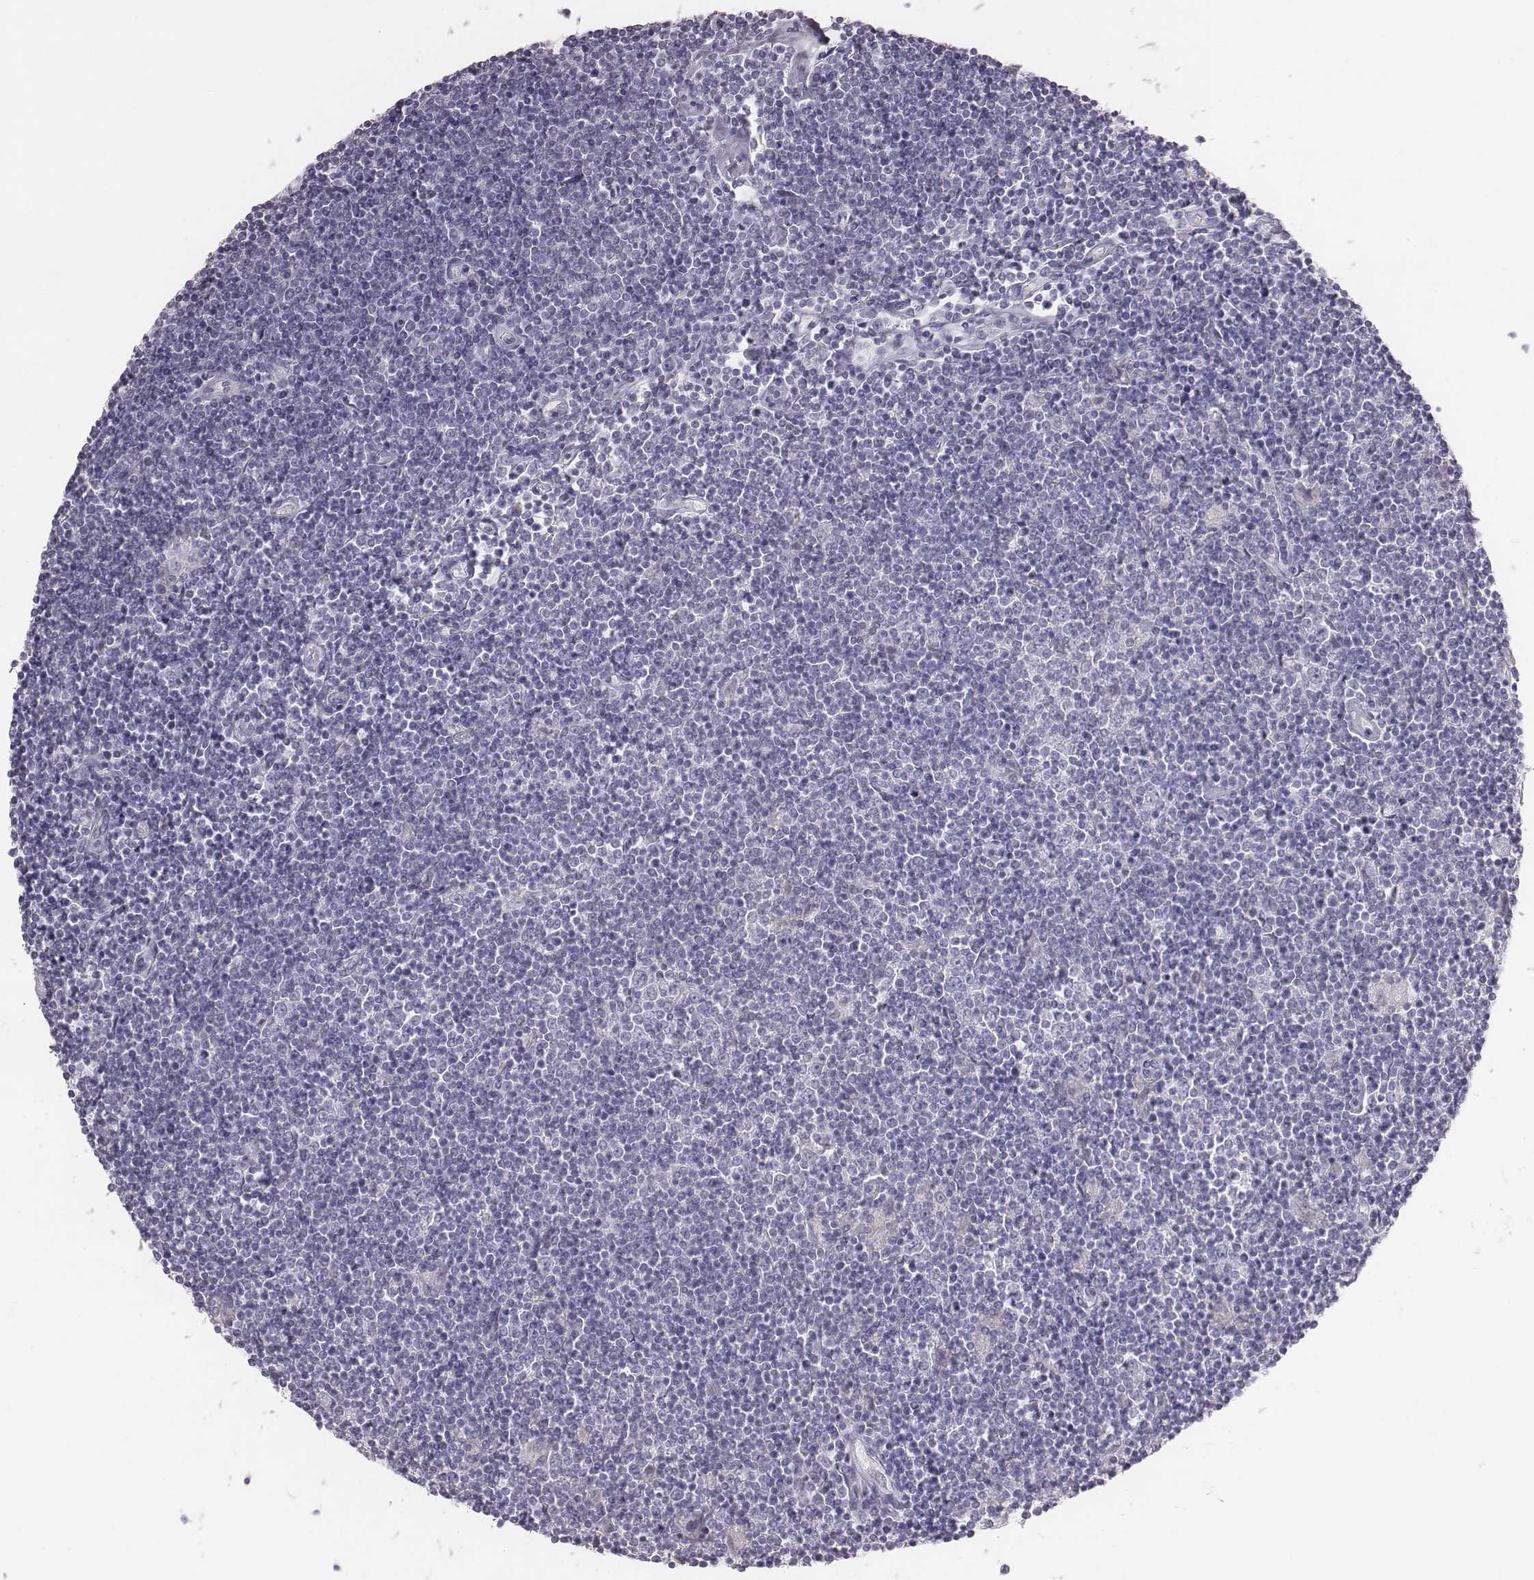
{"staining": {"intensity": "negative", "quantity": "none", "location": "none"}, "tissue": "lymphoma", "cell_type": "Tumor cells", "image_type": "cancer", "snomed": [{"axis": "morphology", "description": "Hodgkin's disease, NOS"}, {"axis": "topography", "description": "Lymph node"}], "caption": "Protein analysis of Hodgkin's disease reveals no significant staining in tumor cells.", "gene": "C6orf58", "patient": {"sex": "male", "age": 40}}